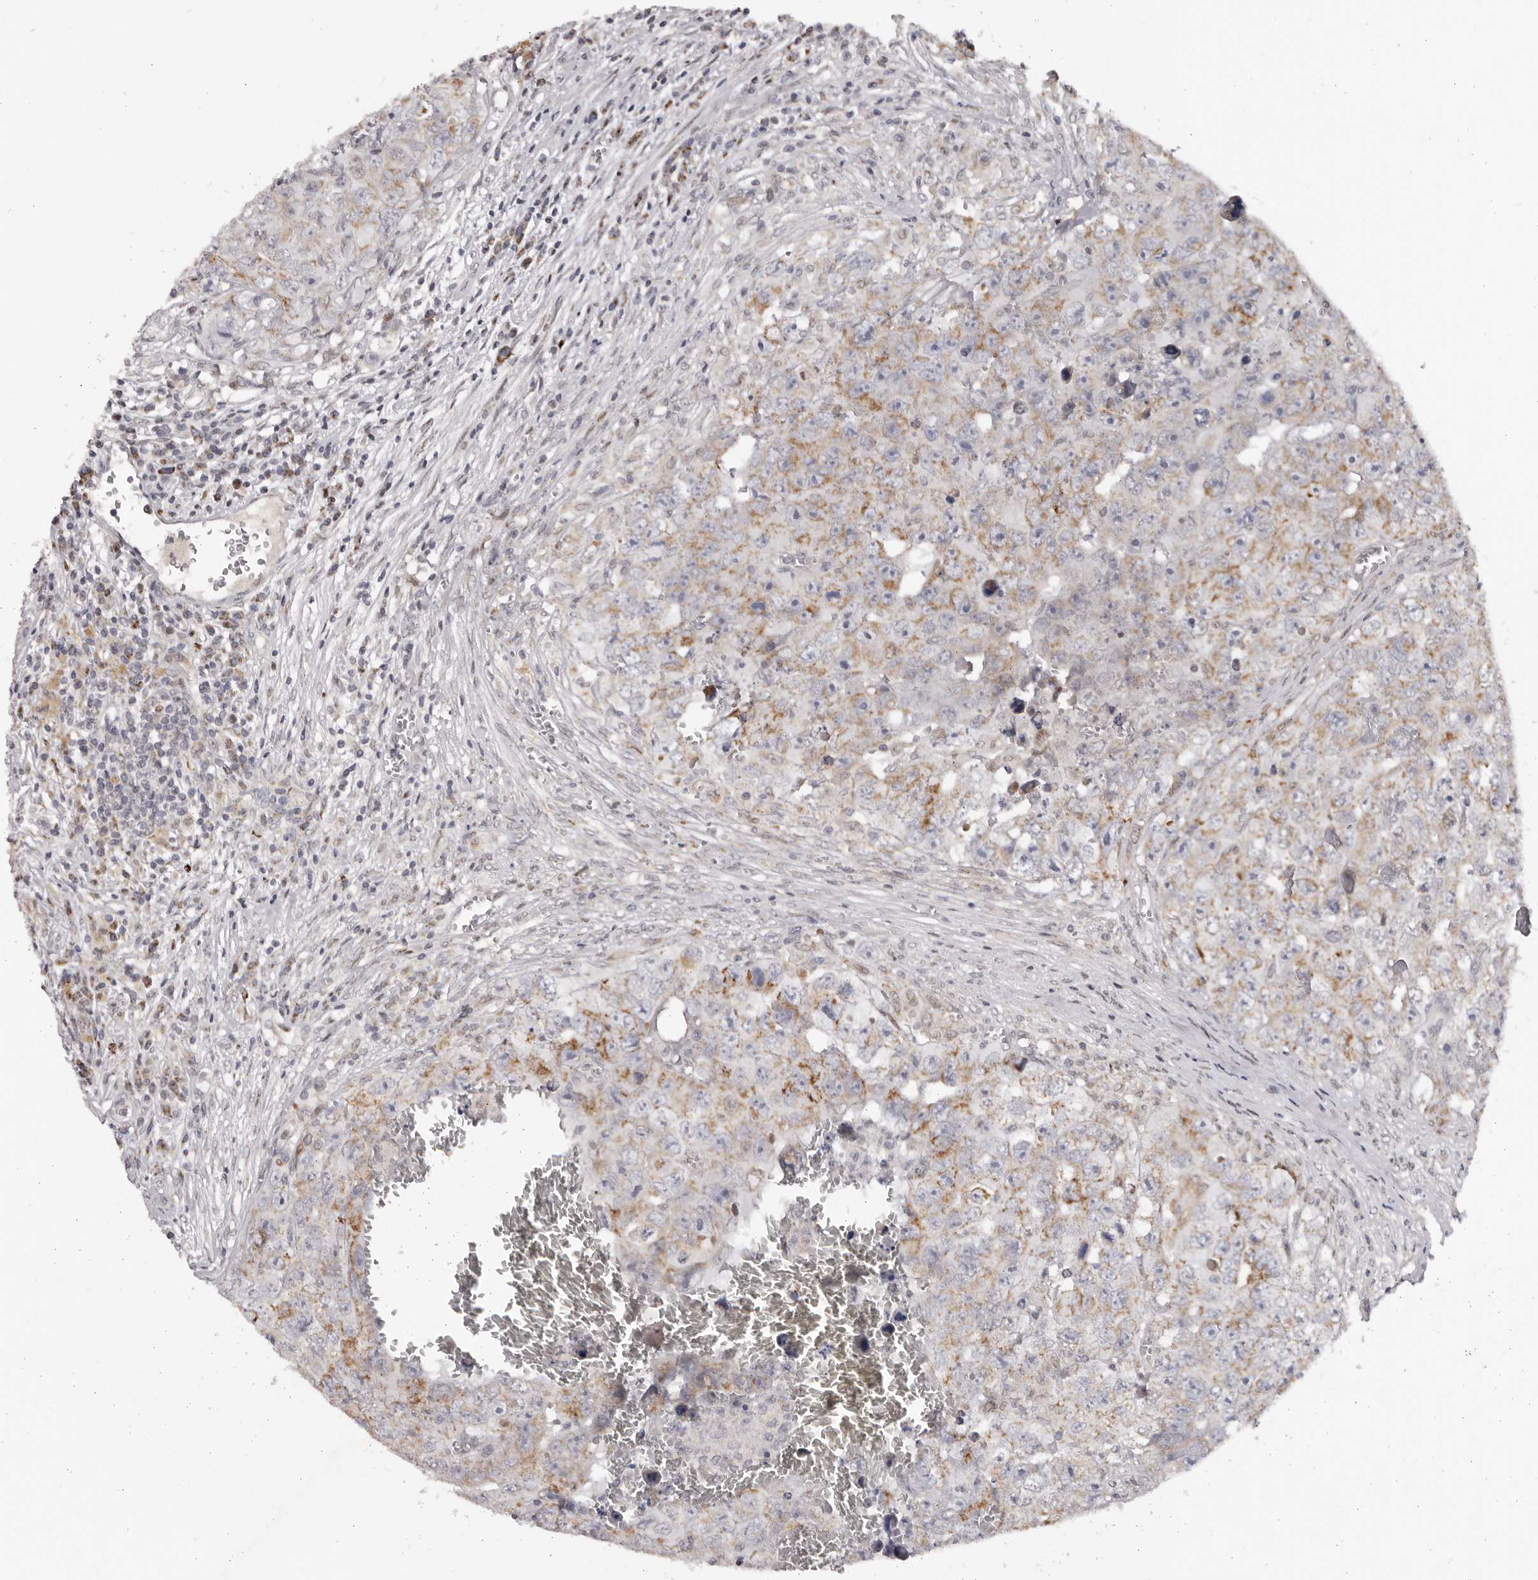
{"staining": {"intensity": "weak", "quantity": ">75%", "location": "cytoplasmic/membranous"}, "tissue": "testis cancer", "cell_type": "Tumor cells", "image_type": "cancer", "snomed": [{"axis": "morphology", "description": "Seminoma, NOS"}, {"axis": "morphology", "description": "Carcinoma, Embryonal, NOS"}, {"axis": "topography", "description": "Testis"}], "caption": "Protein expression analysis of seminoma (testis) displays weak cytoplasmic/membranous staining in about >75% of tumor cells. (DAB (3,3'-diaminobenzidine) = brown stain, brightfield microscopy at high magnification).", "gene": "C17orf99", "patient": {"sex": "male", "age": 43}}